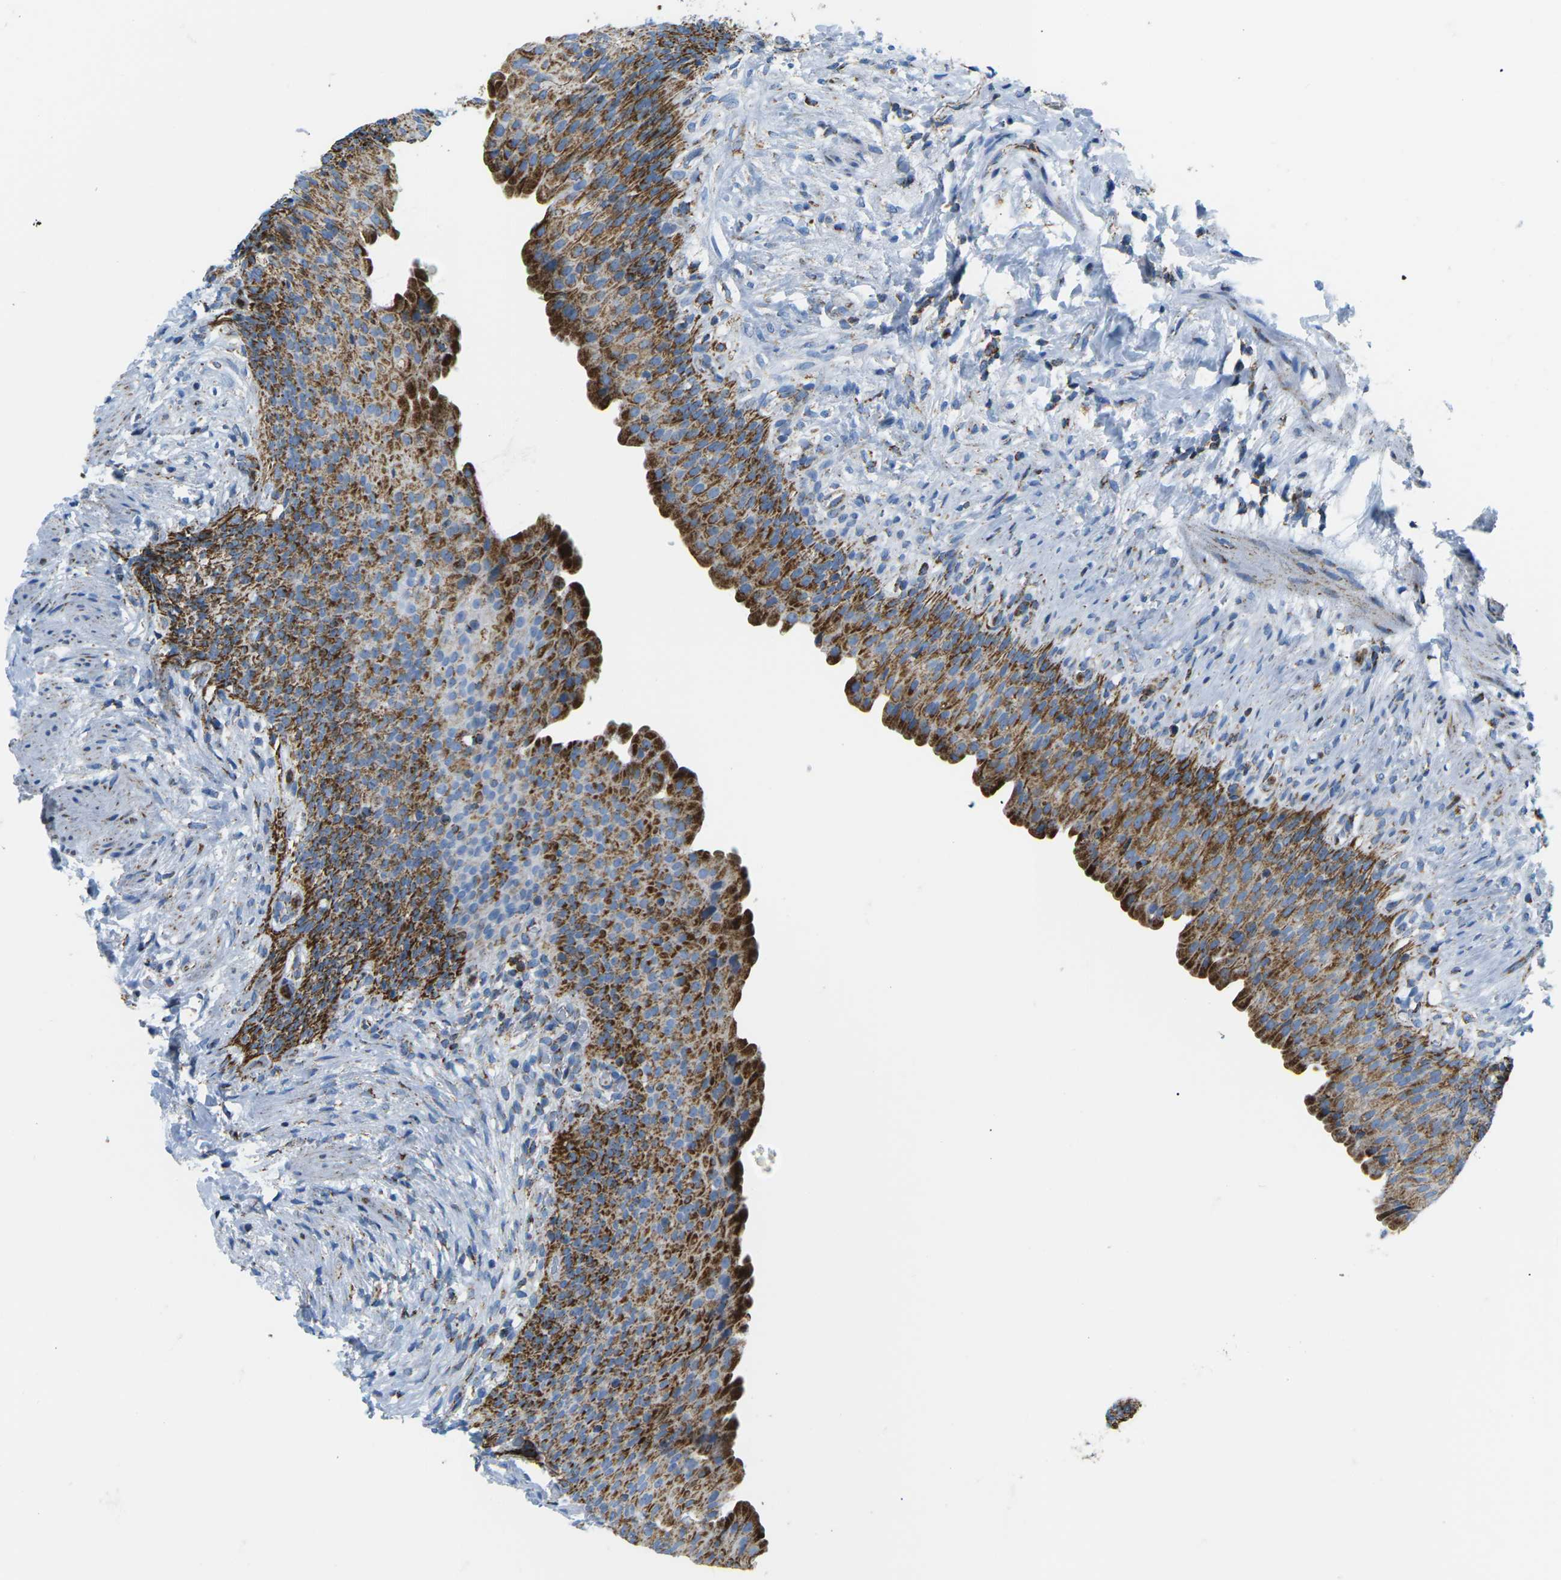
{"staining": {"intensity": "strong", "quantity": ">75%", "location": "cytoplasmic/membranous"}, "tissue": "urinary bladder", "cell_type": "Urothelial cells", "image_type": "normal", "snomed": [{"axis": "morphology", "description": "Normal tissue, NOS"}, {"axis": "topography", "description": "Urinary bladder"}], "caption": "Urinary bladder stained with IHC reveals strong cytoplasmic/membranous staining in approximately >75% of urothelial cells. The protein of interest is shown in brown color, while the nuclei are stained blue.", "gene": "COX6C", "patient": {"sex": "female", "age": 79}}